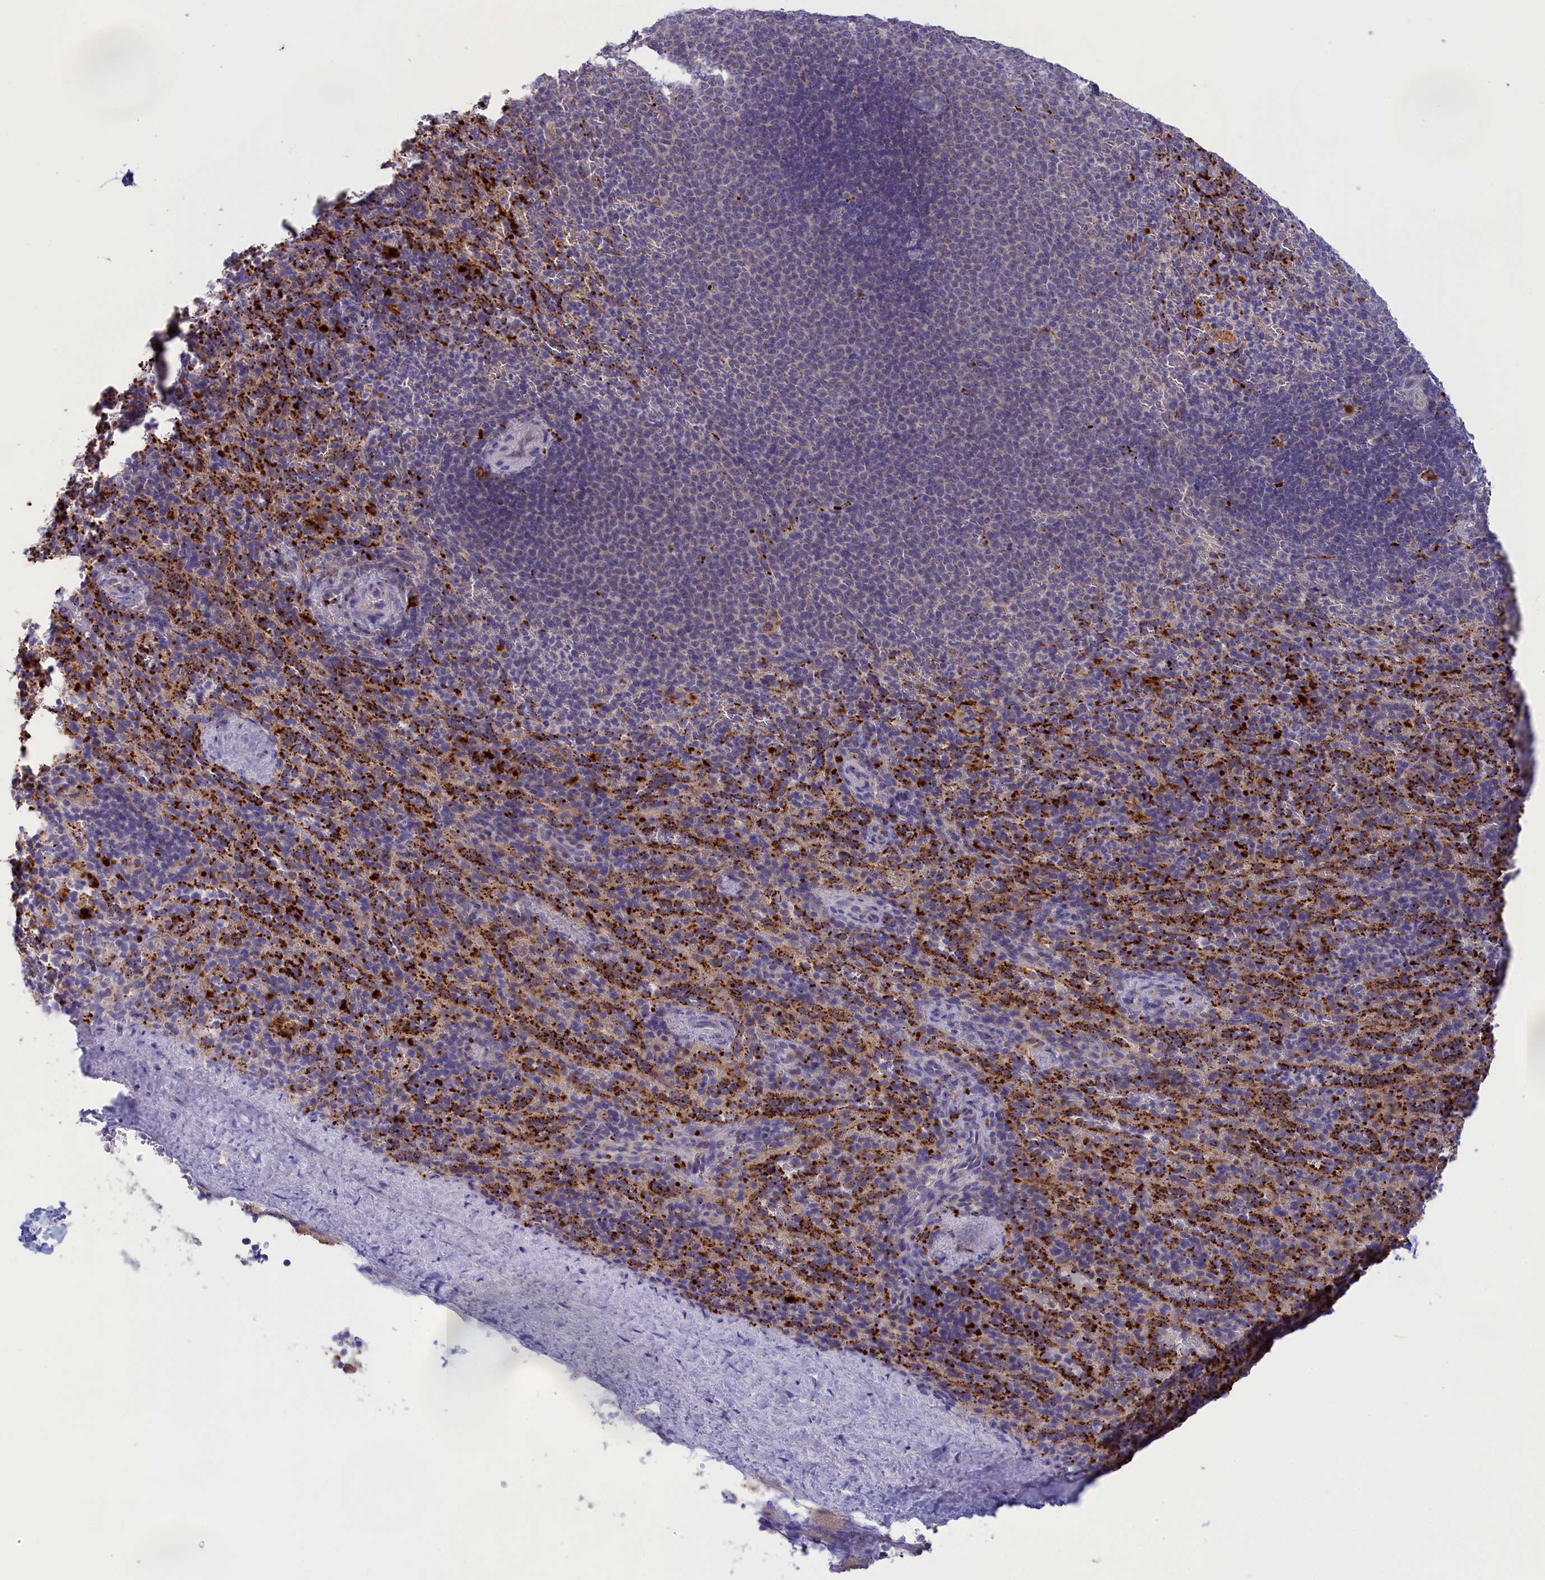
{"staining": {"intensity": "negative", "quantity": "none", "location": "none"}, "tissue": "spleen", "cell_type": "Cells in red pulp", "image_type": "normal", "snomed": [{"axis": "morphology", "description": "Normal tissue, NOS"}, {"axis": "topography", "description": "Spleen"}], "caption": "IHC of normal human spleen displays no staining in cells in red pulp.", "gene": "WDR6", "patient": {"sex": "female", "age": 21}}